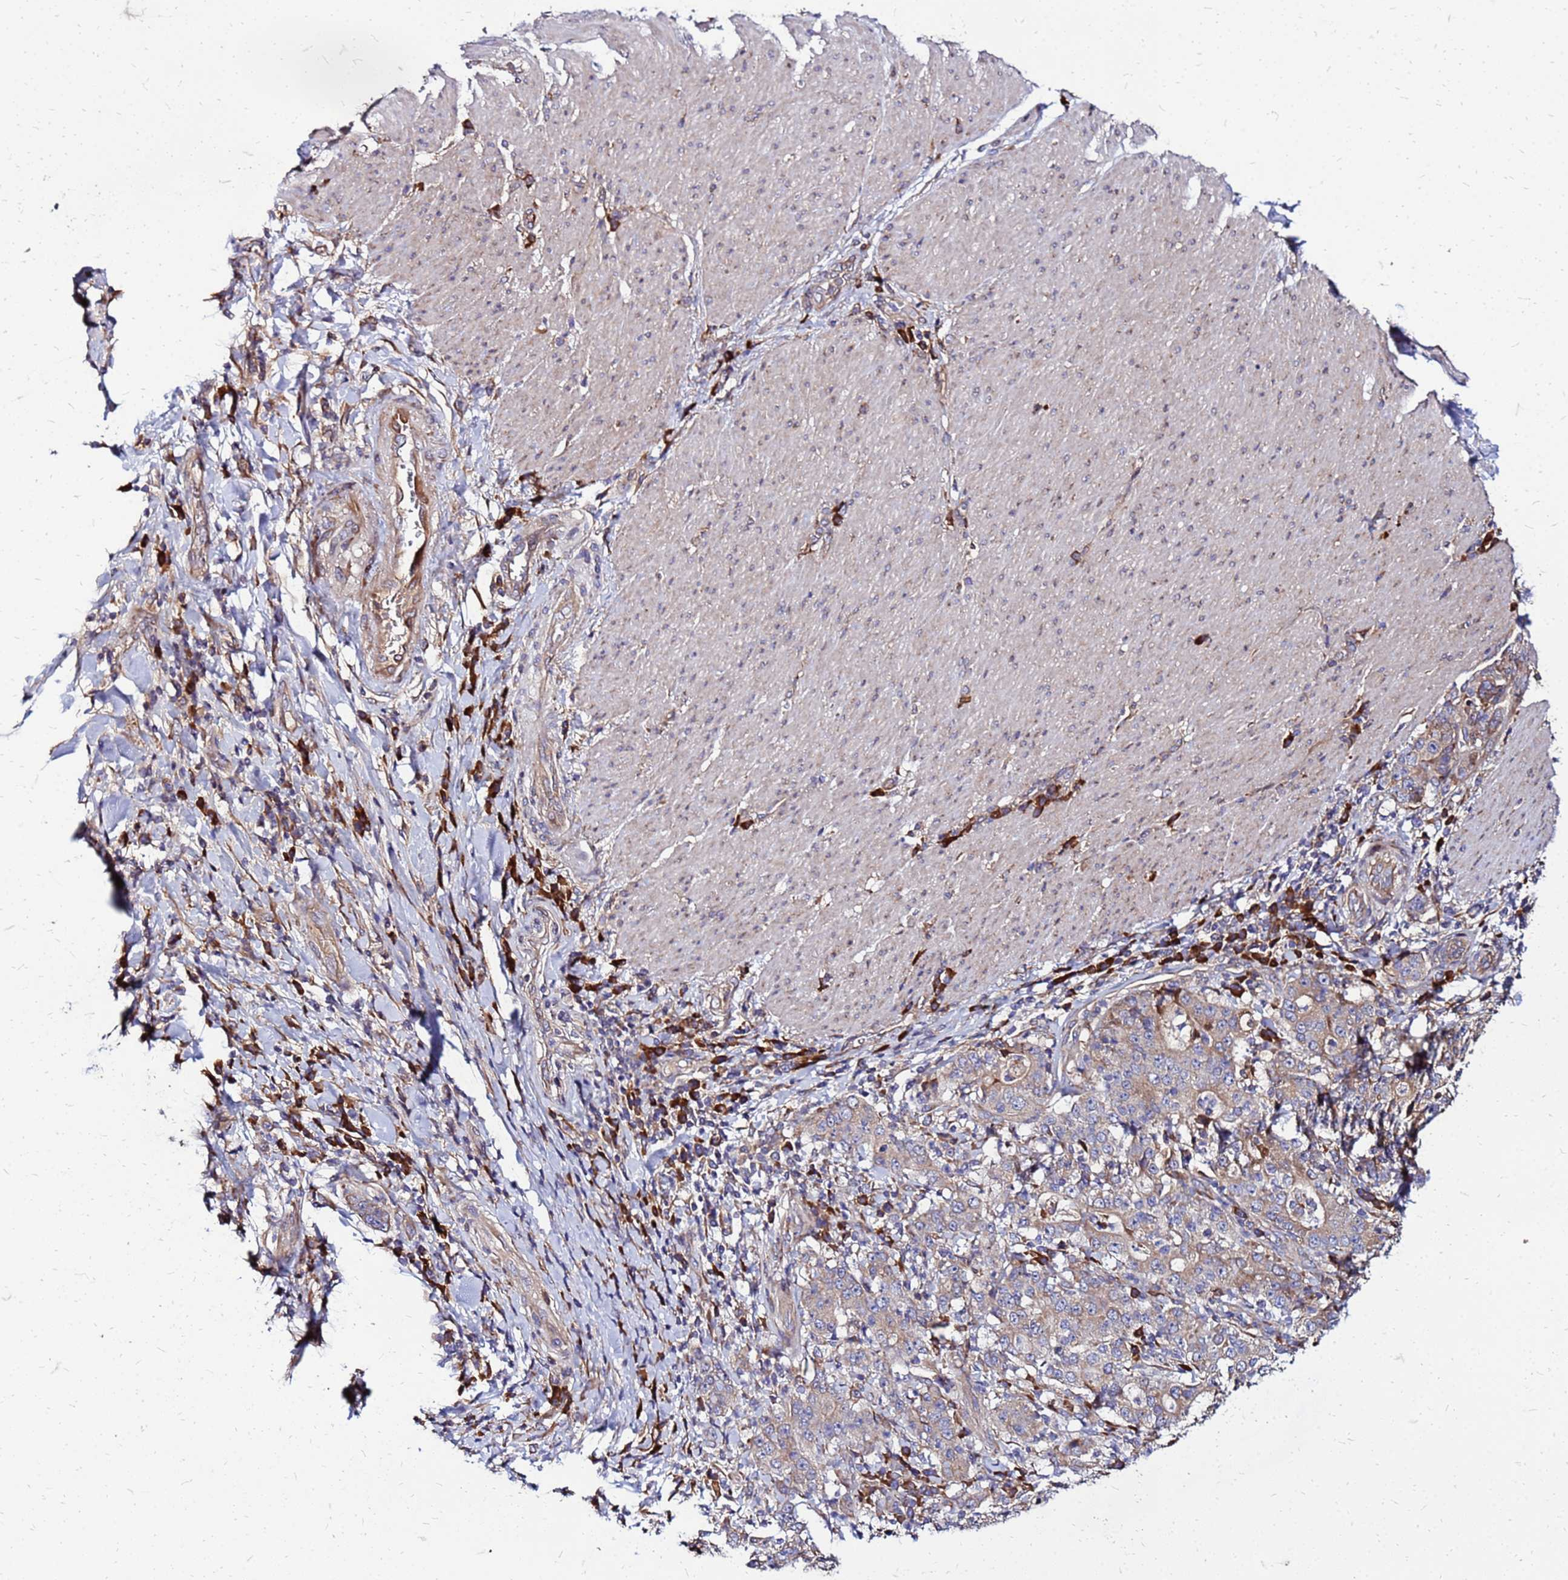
{"staining": {"intensity": "weak", "quantity": ">75%", "location": "cytoplasmic/membranous"}, "tissue": "stomach cancer", "cell_type": "Tumor cells", "image_type": "cancer", "snomed": [{"axis": "morphology", "description": "Normal tissue, NOS"}, {"axis": "morphology", "description": "Adenocarcinoma, NOS"}, {"axis": "topography", "description": "Stomach, upper"}, {"axis": "topography", "description": "Stomach"}], "caption": "Protein expression analysis of human stomach adenocarcinoma reveals weak cytoplasmic/membranous staining in about >75% of tumor cells. The staining is performed using DAB brown chromogen to label protein expression. The nuclei are counter-stained blue using hematoxylin.", "gene": "VMO1", "patient": {"sex": "male", "age": 59}}